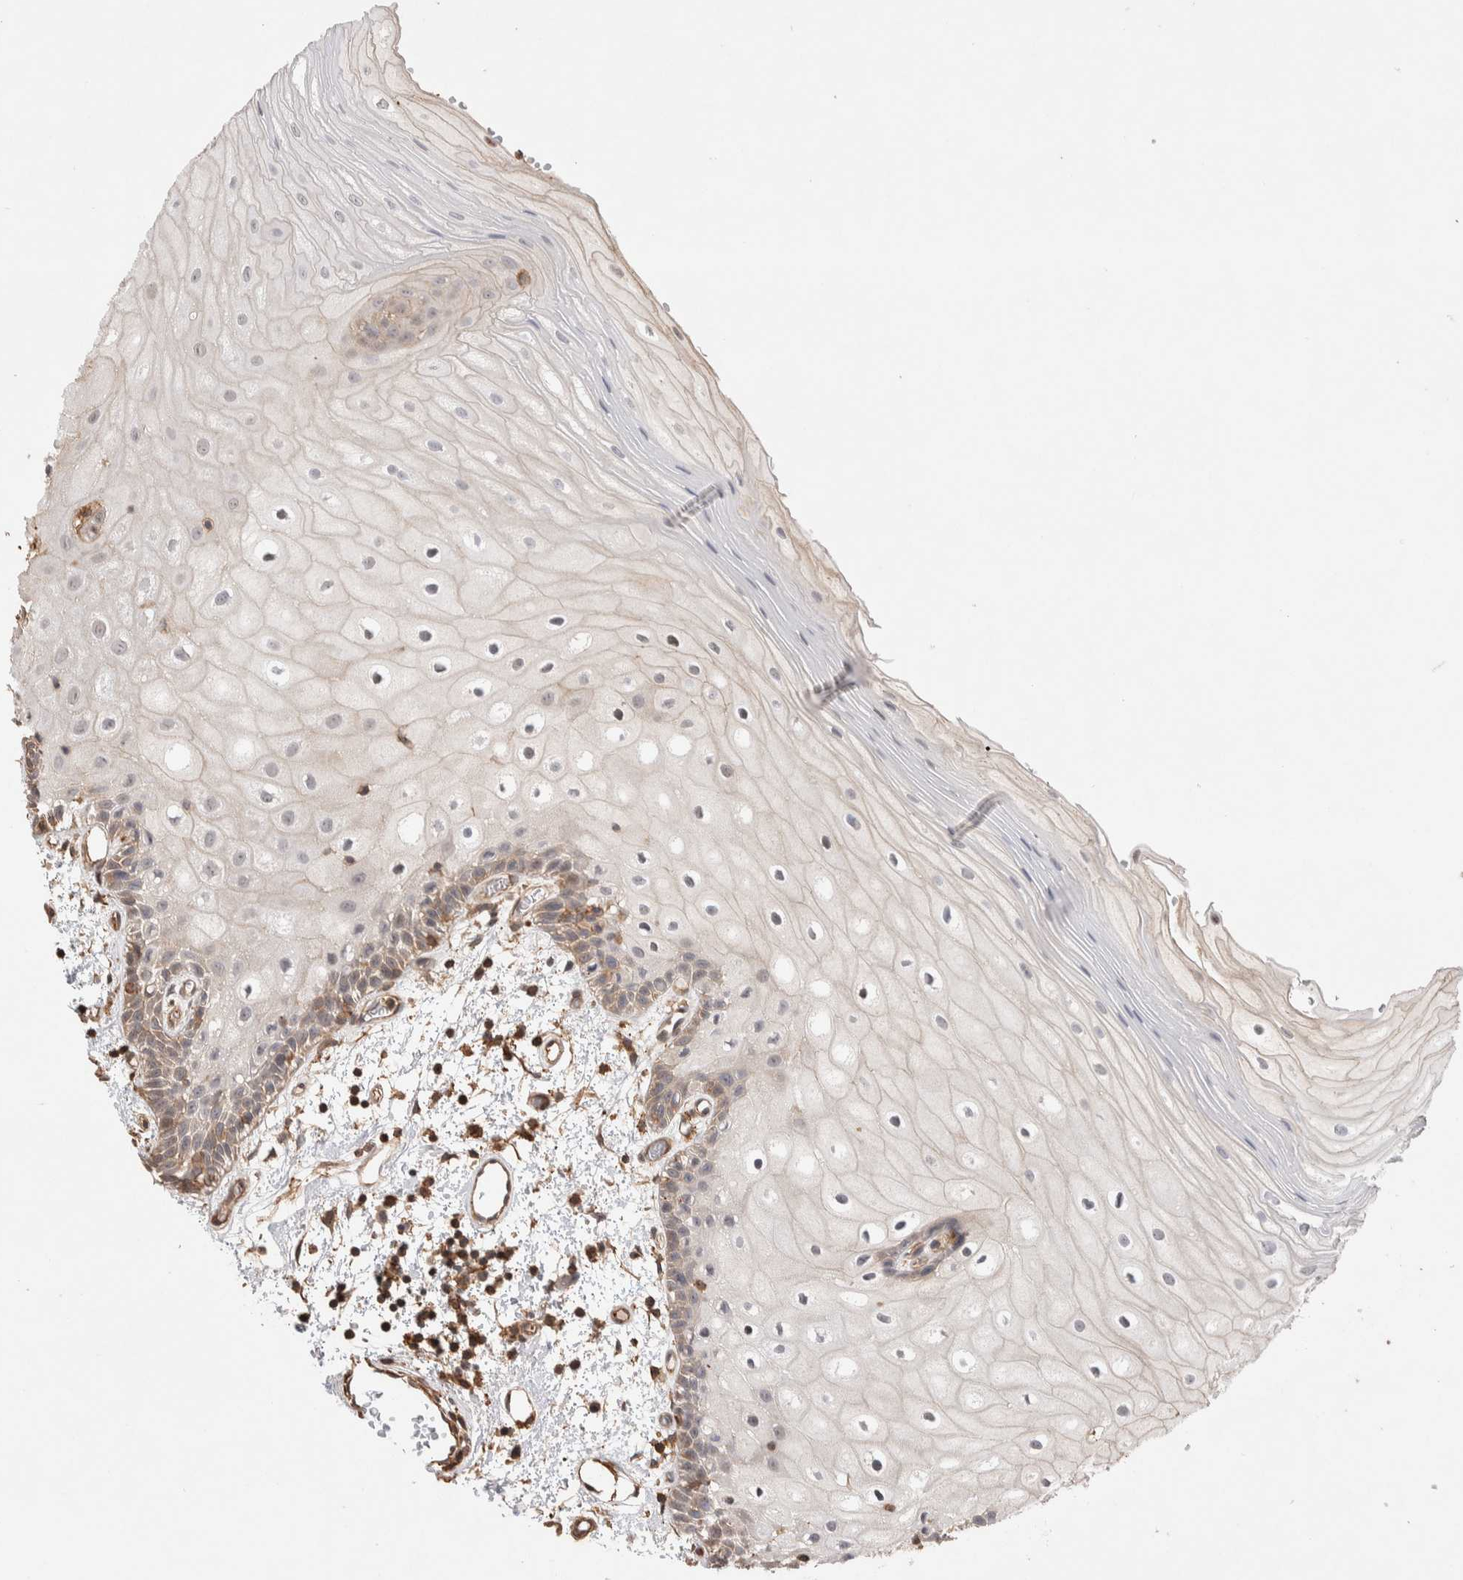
{"staining": {"intensity": "weak", "quantity": "<25%", "location": "cytoplasmic/membranous"}, "tissue": "oral mucosa", "cell_type": "Squamous epithelial cells", "image_type": "normal", "snomed": [{"axis": "morphology", "description": "Normal tissue, NOS"}, {"axis": "topography", "description": "Oral tissue"}], "caption": "Immunohistochemistry (IHC) photomicrograph of unremarkable oral mucosa: human oral mucosa stained with DAB (3,3'-diaminobenzidine) reveals no significant protein positivity in squamous epithelial cells.", "gene": "ZNF704", "patient": {"sex": "male", "age": 52}}